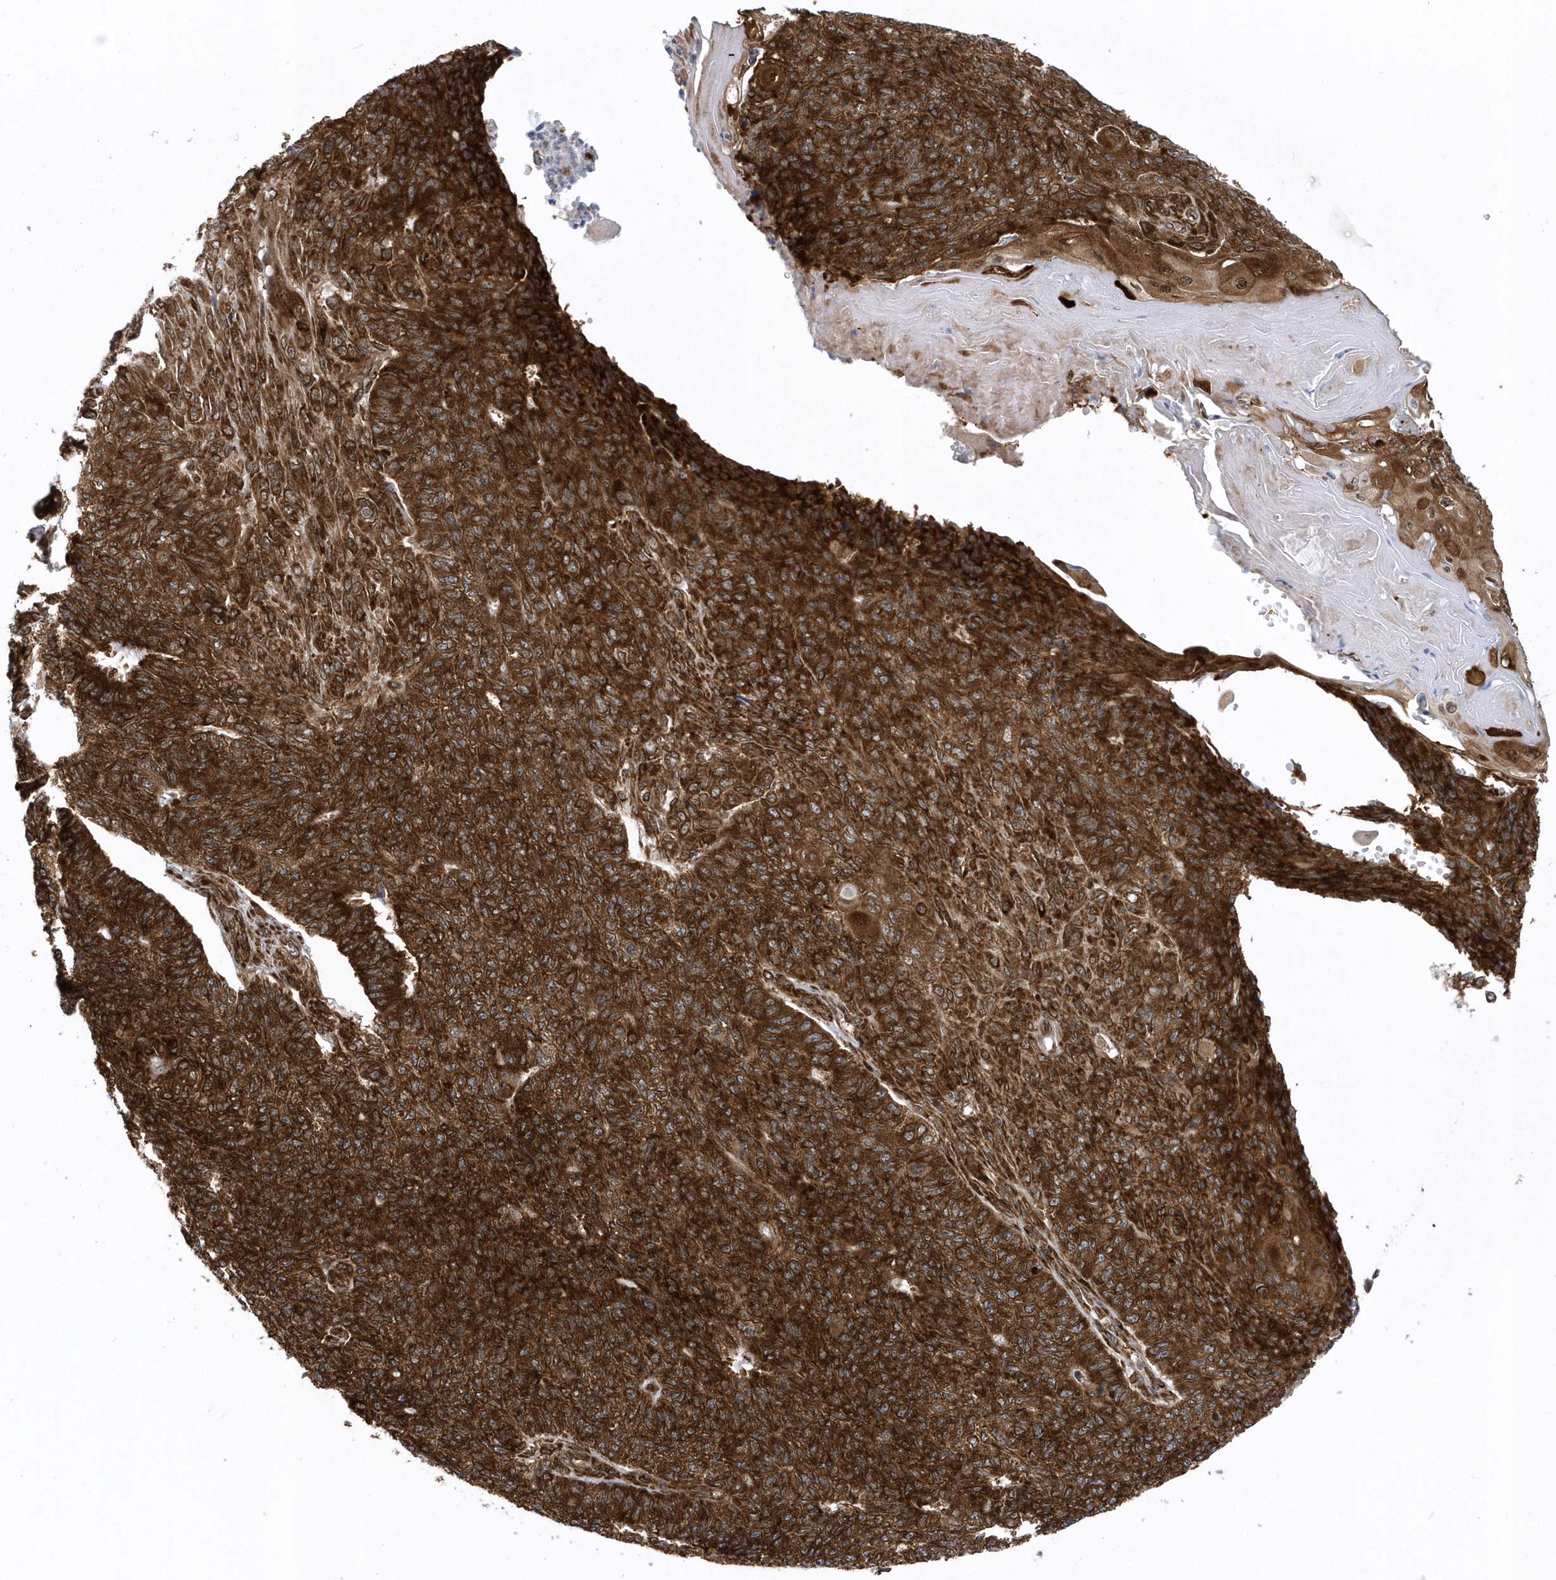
{"staining": {"intensity": "strong", "quantity": ">75%", "location": "cytoplasmic/membranous,nuclear"}, "tissue": "endometrial cancer", "cell_type": "Tumor cells", "image_type": "cancer", "snomed": [{"axis": "morphology", "description": "Adenocarcinoma, NOS"}, {"axis": "topography", "description": "Endometrium"}], "caption": "There is high levels of strong cytoplasmic/membranous and nuclear staining in tumor cells of adenocarcinoma (endometrial), as demonstrated by immunohistochemical staining (brown color).", "gene": "PHF1", "patient": {"sex": "female", "age": 32}}